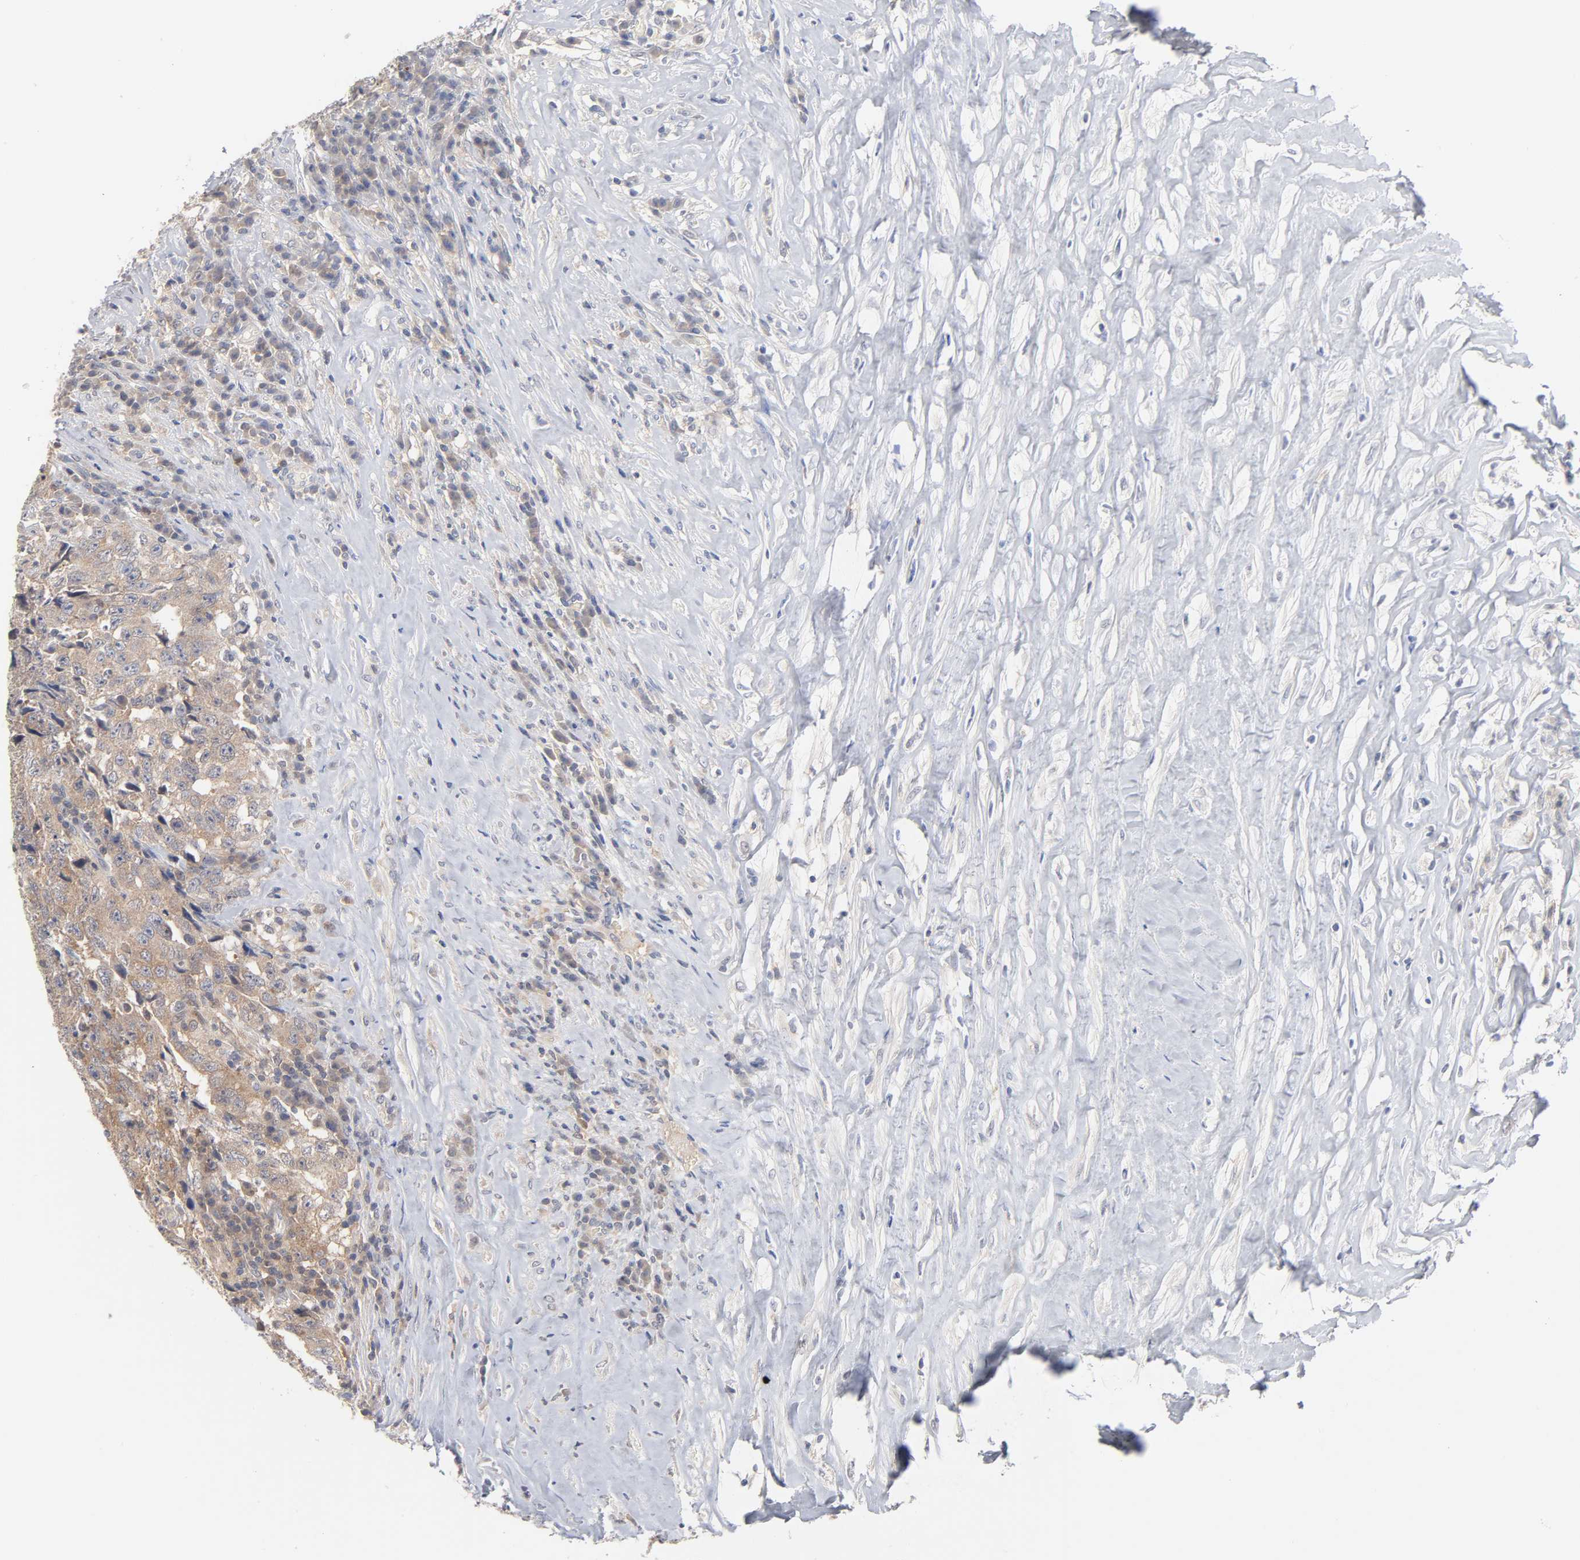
{"staining": {"intensity": "moderate", "quantity": ">75%", "location": "cytoplasmic/membranous"}, "tissue": "testis cancer", "cell_type": "Tumor cells", "image_type": "cancer", "snomed": [{"axis": "morphology", "description": "Necrosis, NOS"}, {"axis": "morphology", "description": "Carcinoma, Embryonal, NOS"}, {"axis": "topography", "description": "Testis"}], "caption": "DAB (3,3'-diaminobenzidine) immunohistochemical staining of testis embryonal carcinoma shows moderate cytoplasmic/membranous protein expression in about >75% of tumor cells. The staining is performed using DAB (3,3'-diaminobenzidine) brown chromogen to label protein expression. The nuclei are counter-stained blue using hematoxylin.", "gene": "UBL4A", "patient": {"sex": "male", "age": 19}}